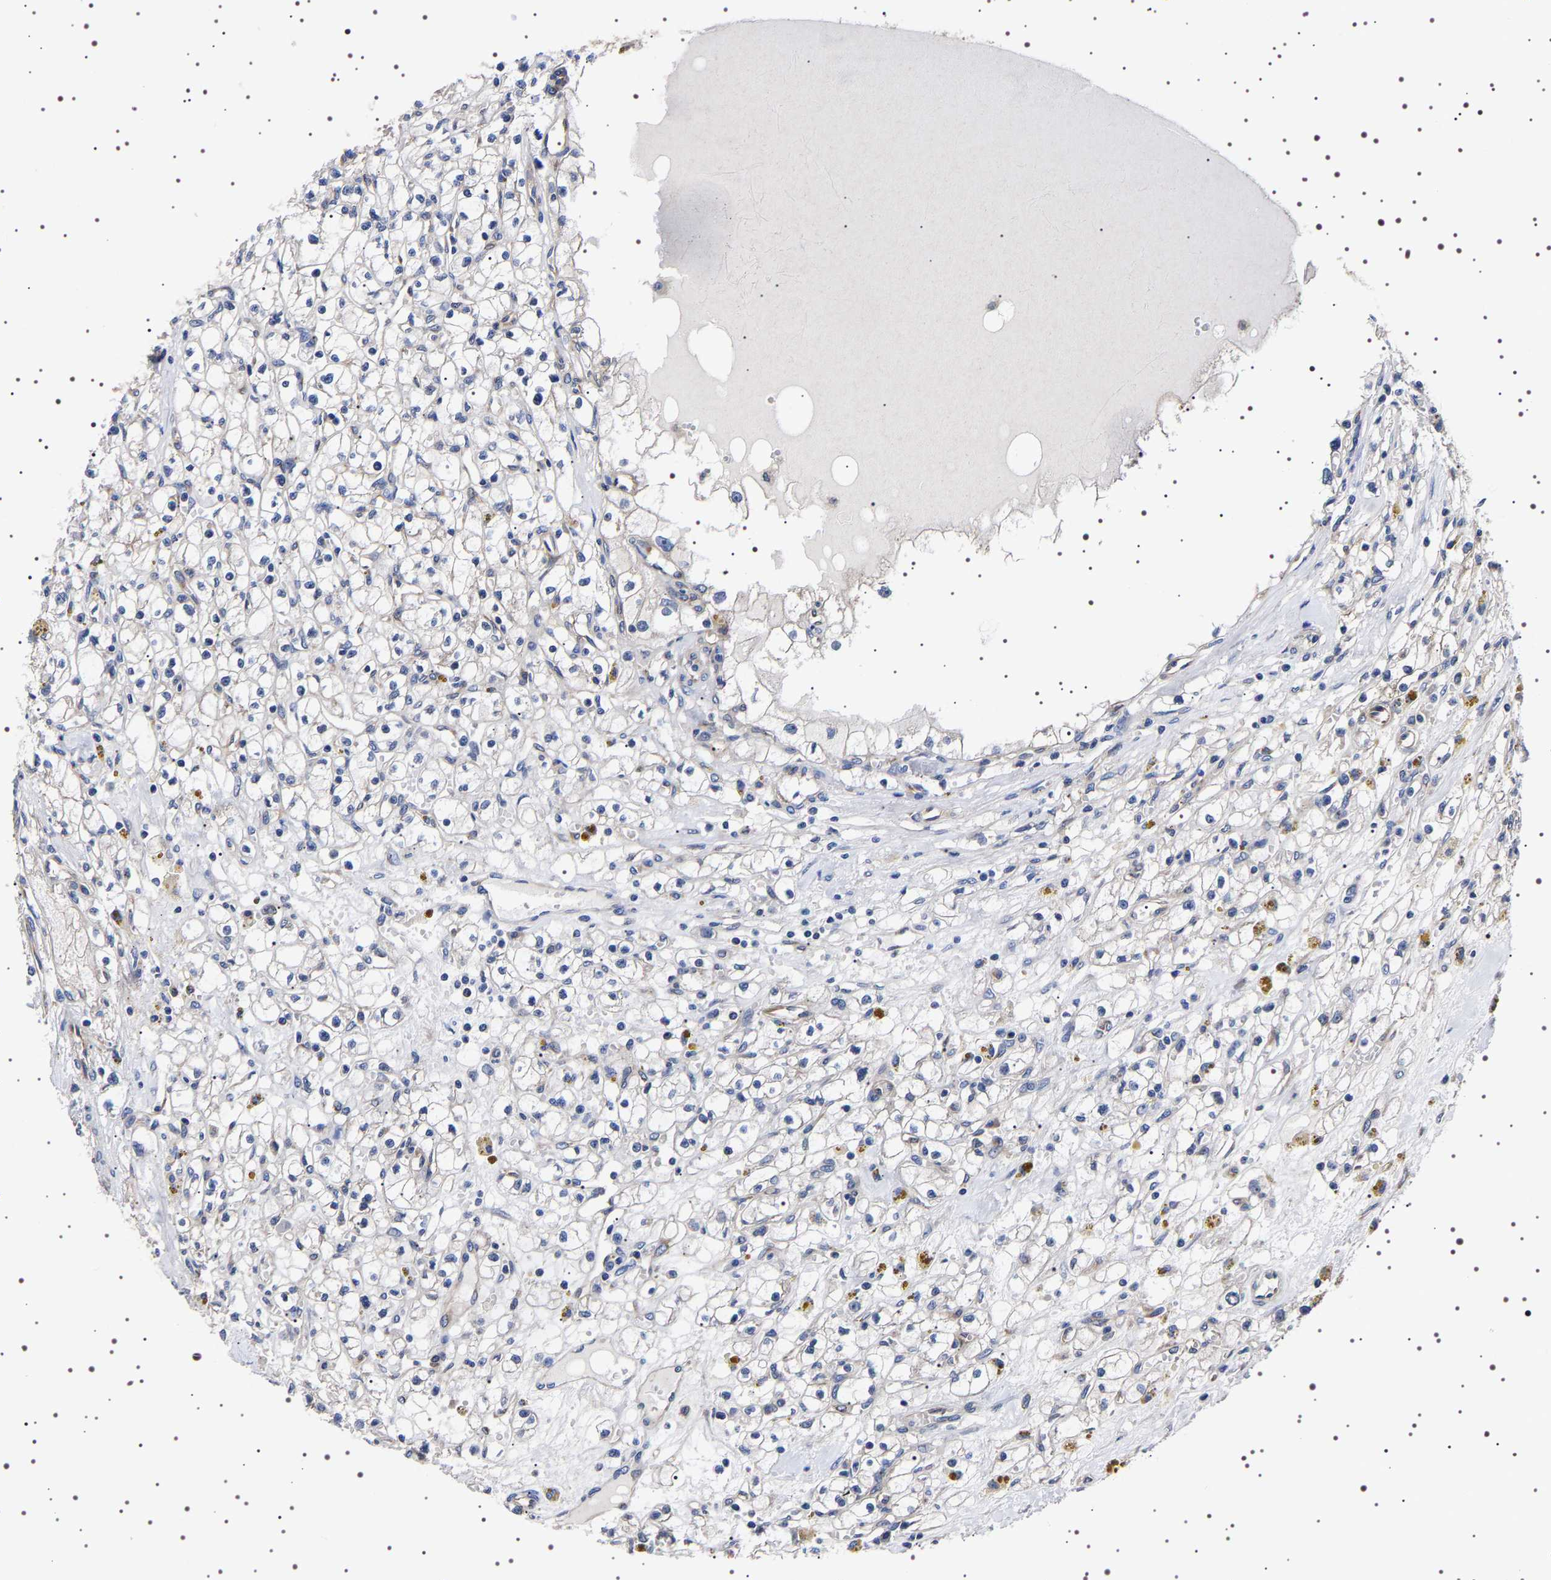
{"staining": {"intensity": "negative", "quantity": "none", "location": "none"}, "tissue": "renal cancer", "cell_type": "Tumor cells", "image_type": "cancer", "snomed": [{"axis": "morphology", "description": "Adenocarcinoma, NOS"}, {"axis": "topography", "description": "Kidney"}], "caption": "A micrograph of renal cancer (adenocarcinoma) stained for a protein reveals no brown staining in tumor cells.", "gene": "DARS1", "patient": {"sex": "male", "age": 56}}